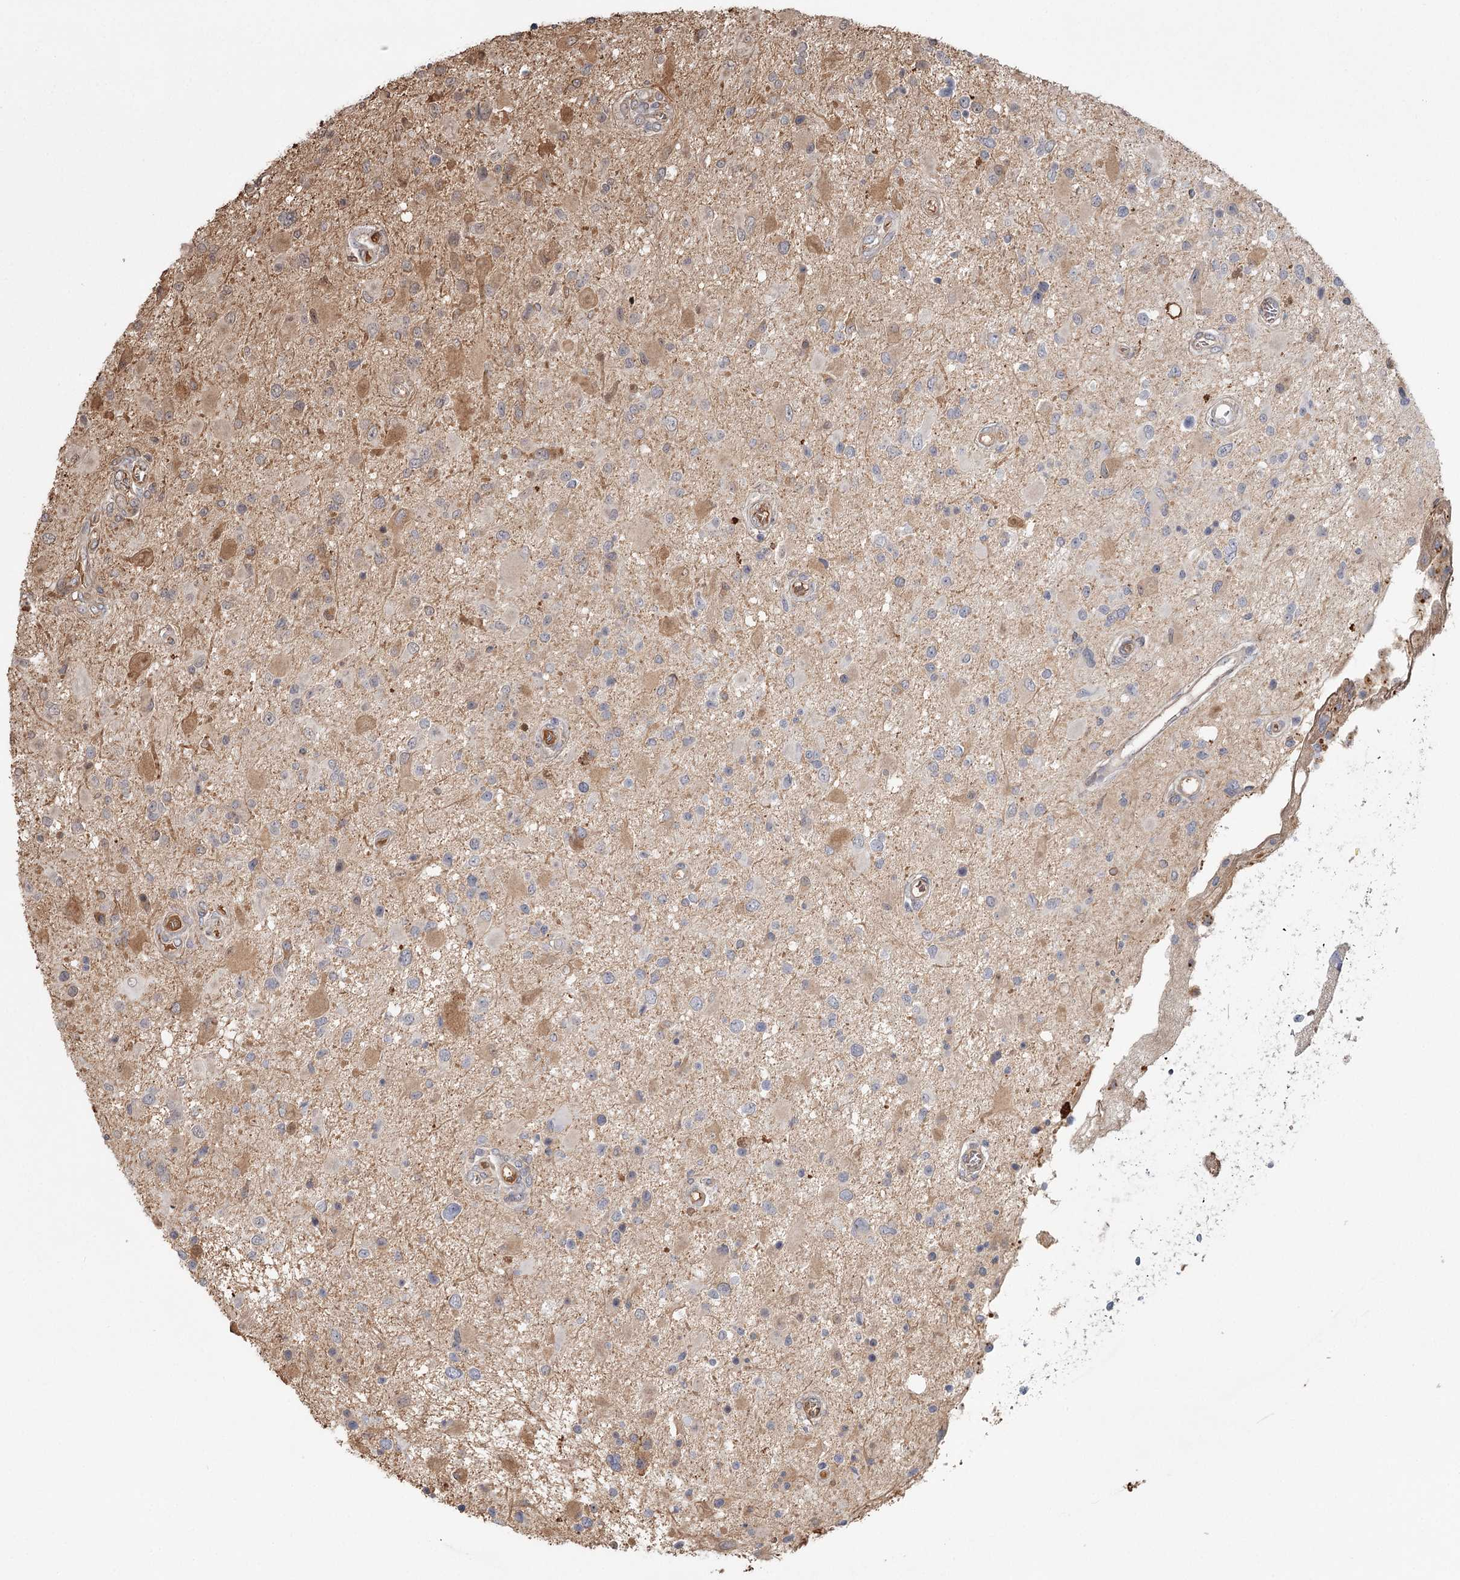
{"staining": {"intensity": "moderate", "quantity": "<25%", "location": "cytoplasmic/membranous"}, "tissue": "glioma", "cell_type": "Tumor cells", "image_type": "cancer", "snomed": [{"axis": "morphology", "description": "Glioma, malignant, High grade"}, {"axis": "topography", "description": "Brain"}], "caption": "Protein expression analysis of glioma displays moderate cytoplasmic/membranous positivity in about <25% of tumor cells. (DAB IHC, brown staining for protein, blue staining for nuclei).", "gene": "DHRS9", "patient": {"sex": "male", "age": 53}}